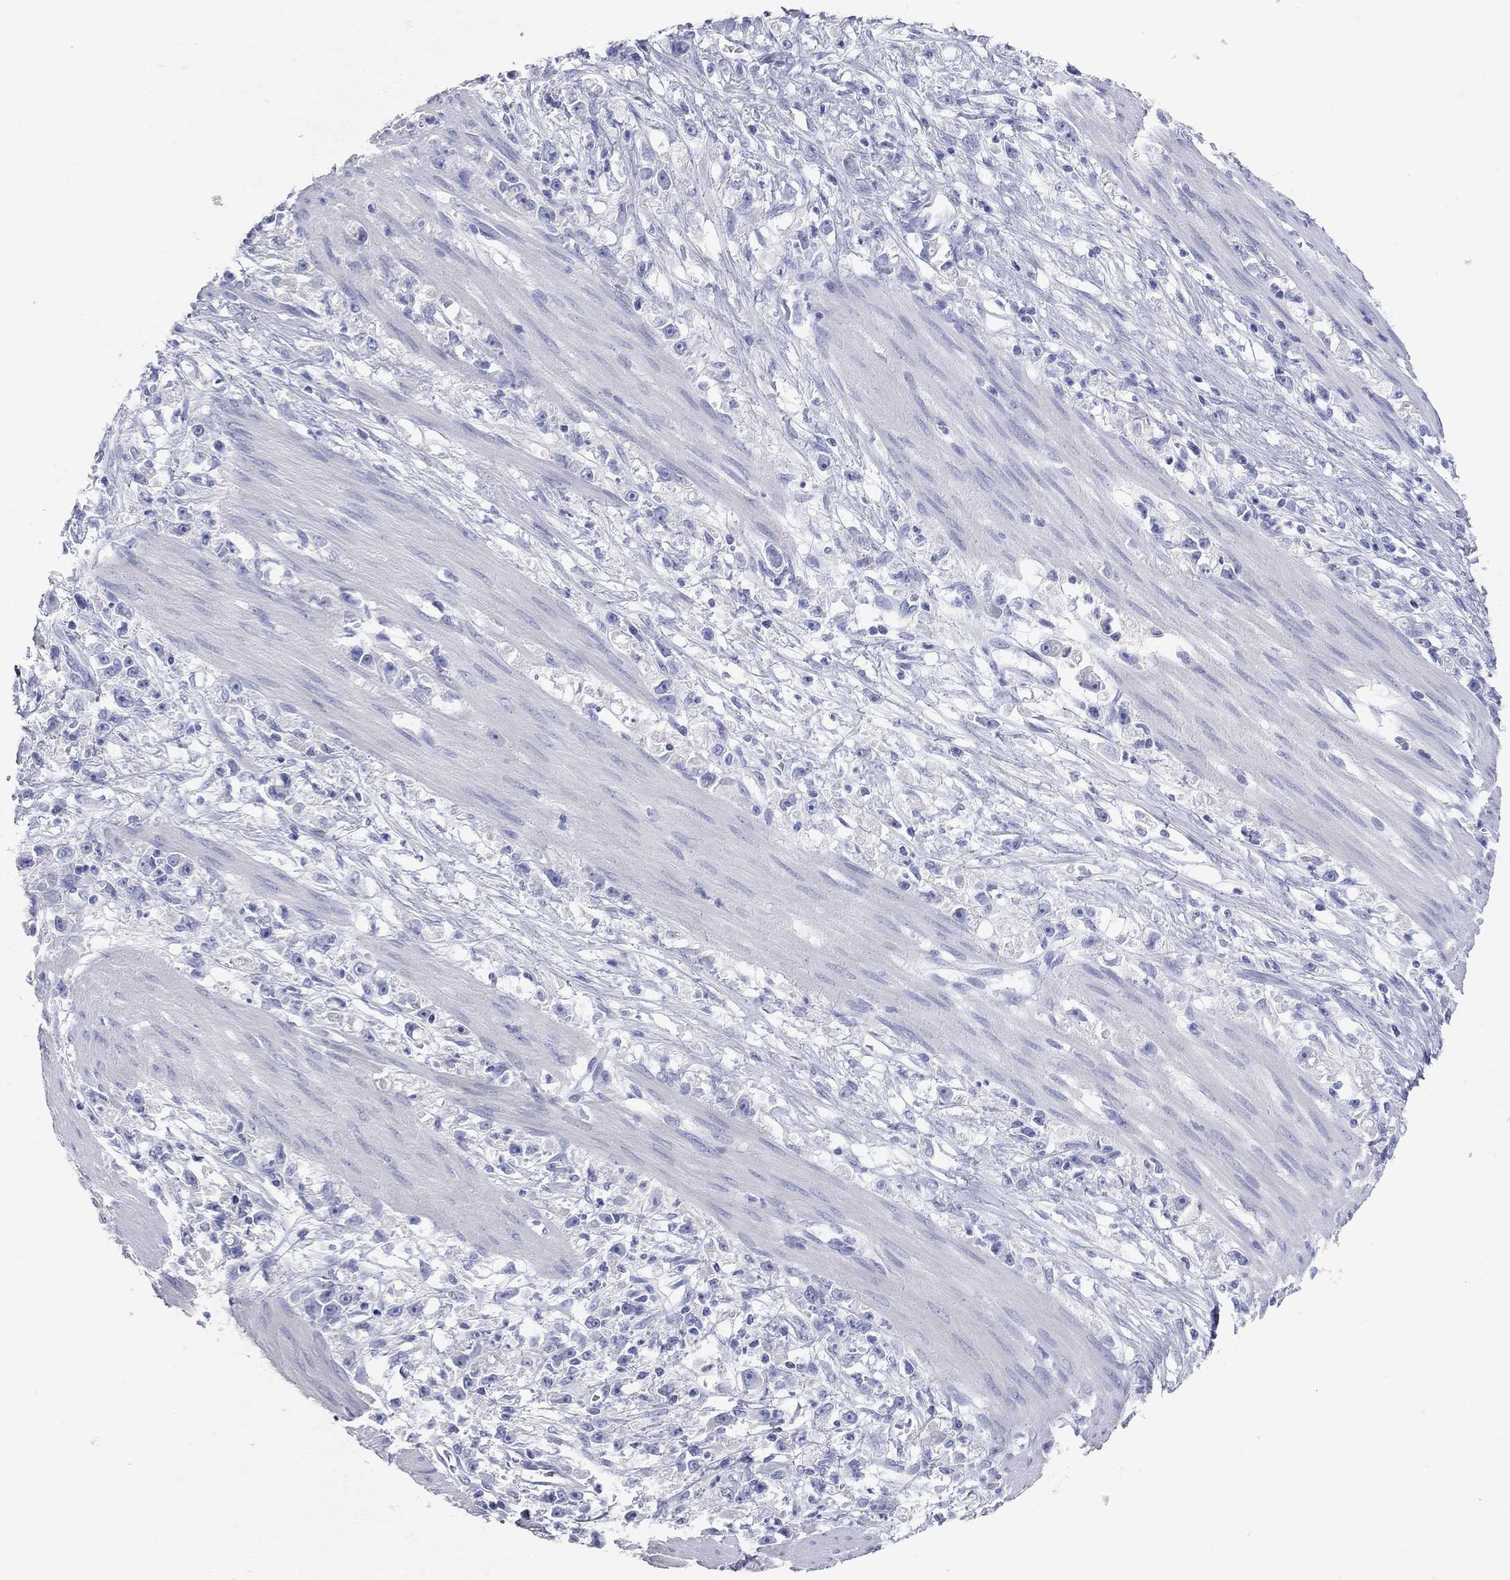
{"staining": {"intensity": "negative", "quantity": "none", "location": "none"}, "tissue": "stomach cancer", "cell_type": "Tumor cells", "image_type": "cancer", "snomed": [{"axis": "morphology", "description": "Adenocarcinoma, NOS"}, {"axis": "topography", "description": "Stomach"}], "caption": "Immunohistochemistry (IHC) of human adenocarcinoma (stomach) reveals no expression in tumor cells.", "gene": "AOX1", "patient": {"sex": "female", "age": 59}}